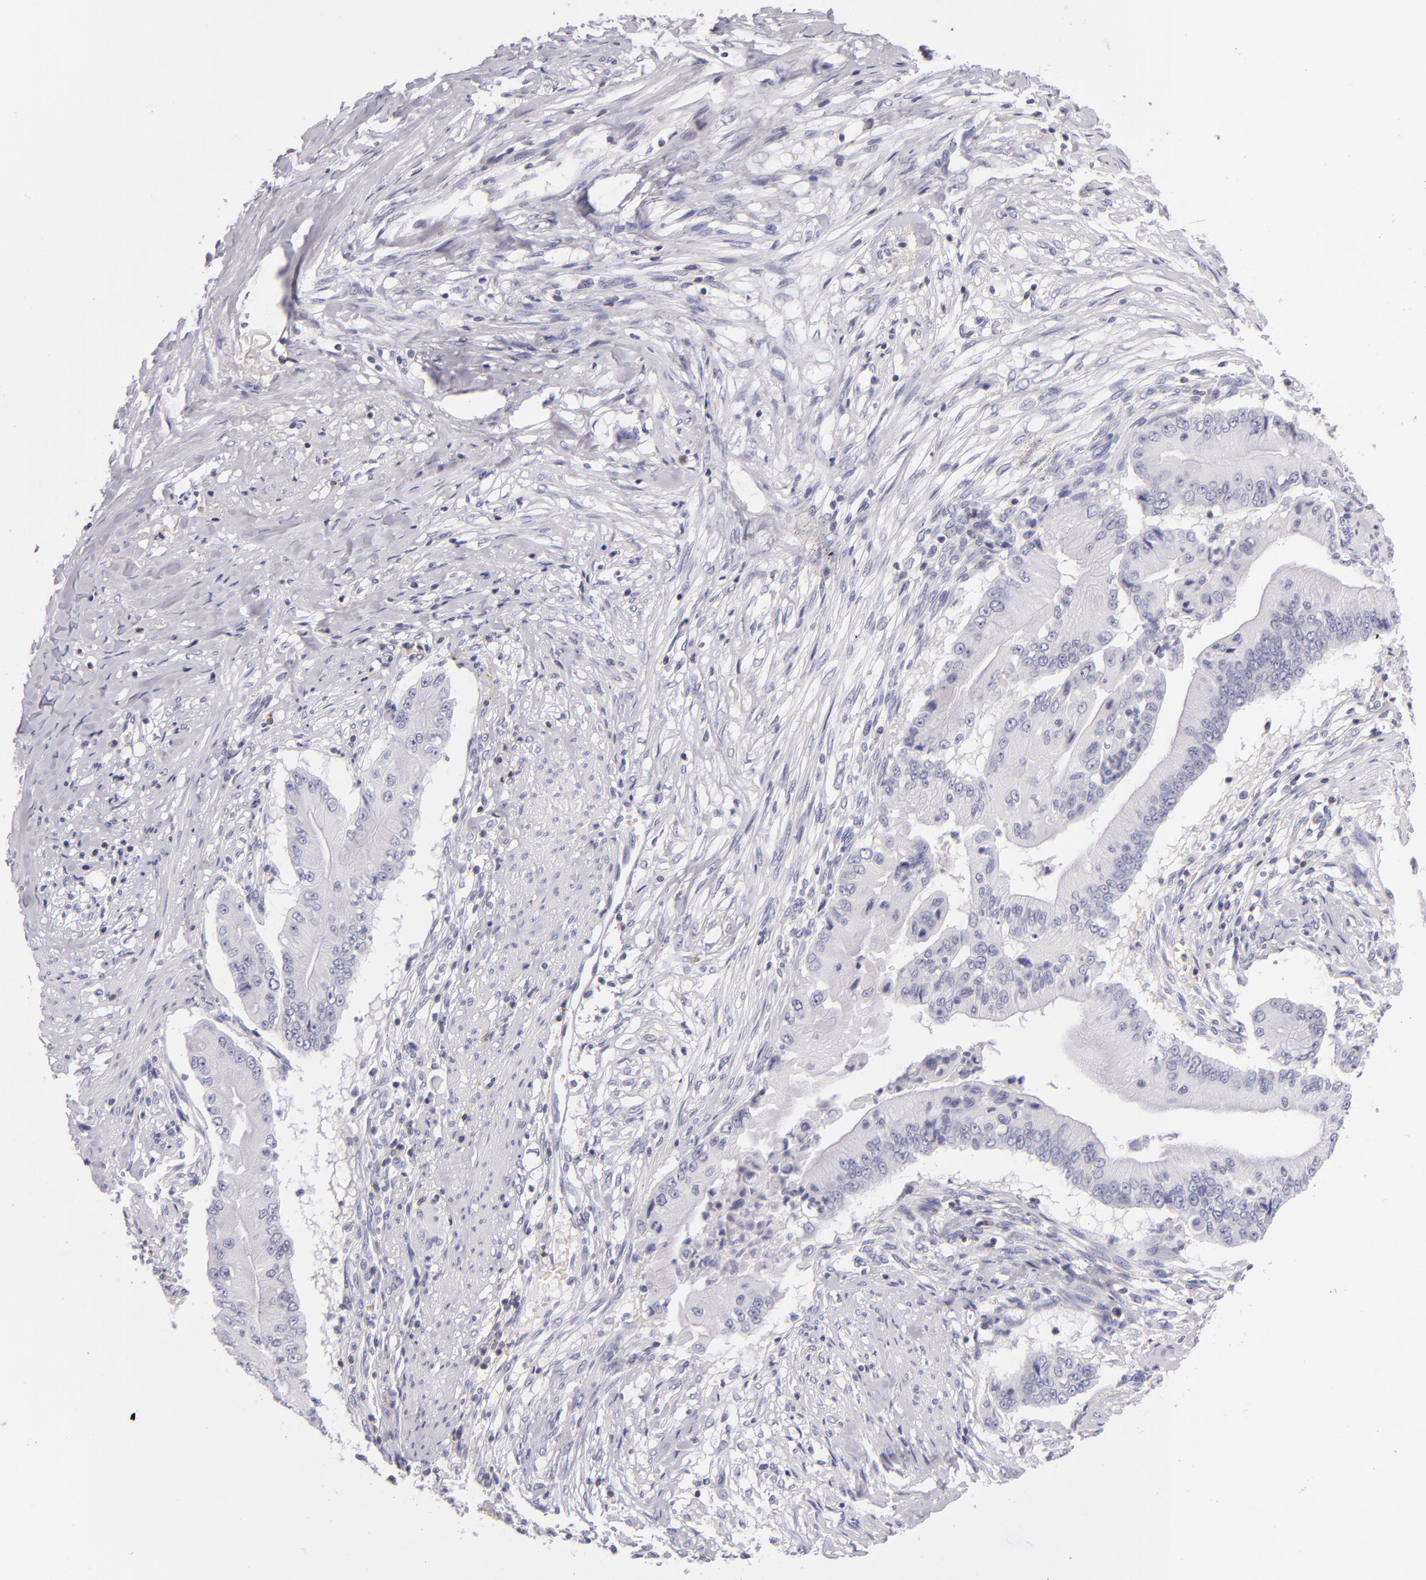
{"staining": {"intensity": "negative", "quantity": "none", "location": "none"}, "tissue": "pancreatic cancer", "cell_type": "Tumor cells", "image_type": "cancer", "snomed": [{"axis": "morphology", "description": "Adenocarcinoma, NOS"}, {"axis": "topography", "description": "Pancreas"}], "caption": "The IHC photomicrograph has no significant staining in tumor cells of pancreatic cancer (adenocarcinoma) tissue.", "gene": "CD48", "patient": {"sex": "male", "age": 62}}